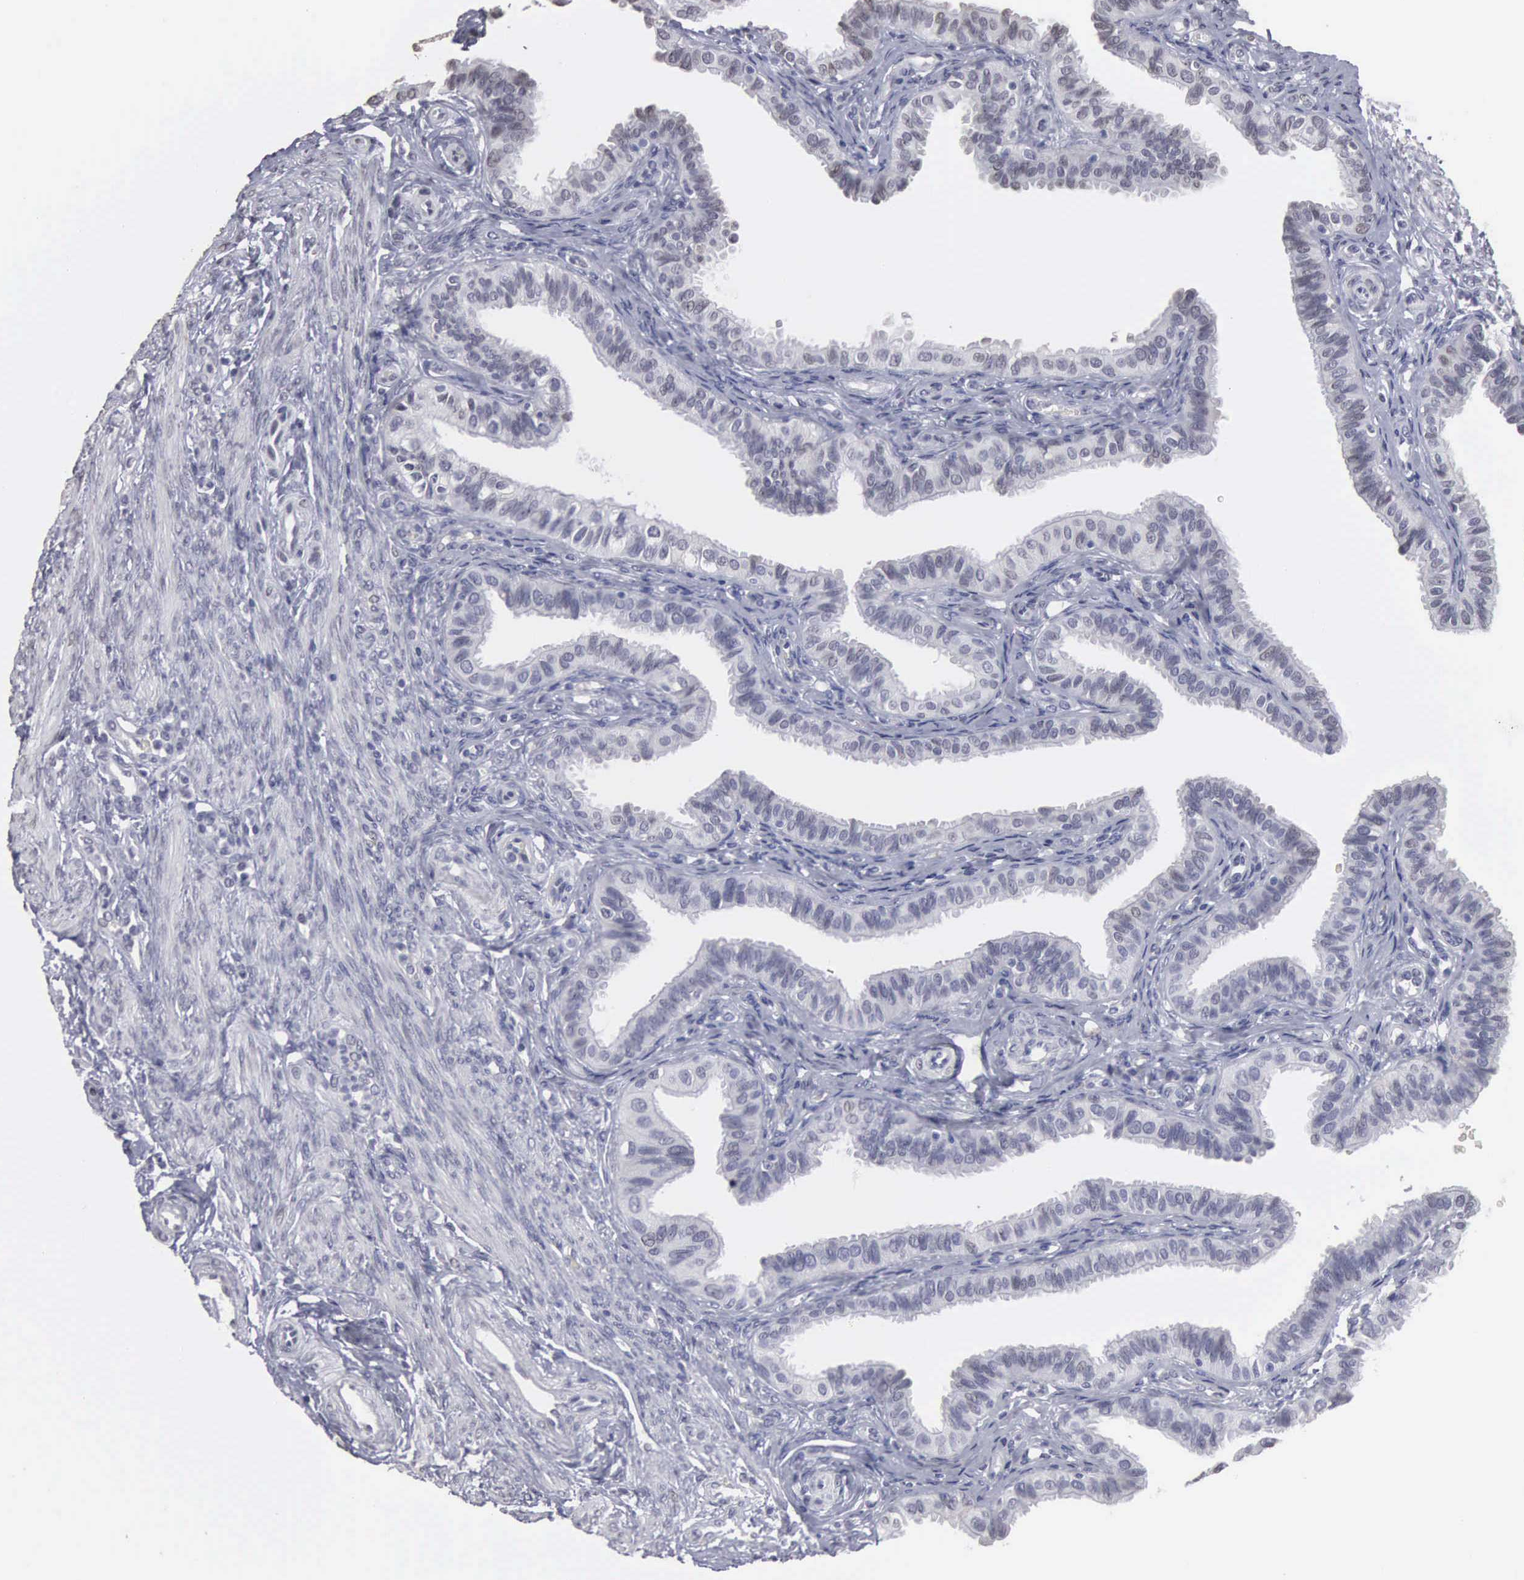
{"staining": {"intensity": "weak", "quantity": "<25%", "location": "nuclear"}, "tissue": "fallopian tube", "cell_type": "Glandular cells", "image_type": "normal", "snomed": [{"axis": "morphology", "description": "Normal tissue, NOS"}, {"axis": "topography", "description": "Fallopian tube"}], "caption": "DAB (3,3'-diaminobenzidine) immunohistochemical staining of benign human fallopian tube reveals no significant positivity in glandular cells. (DAB immunohistochemistry (IHC) with hematoxylin counter stain).", "gene": "UPB1", "patient": {"sex": "female", "age": 42}}